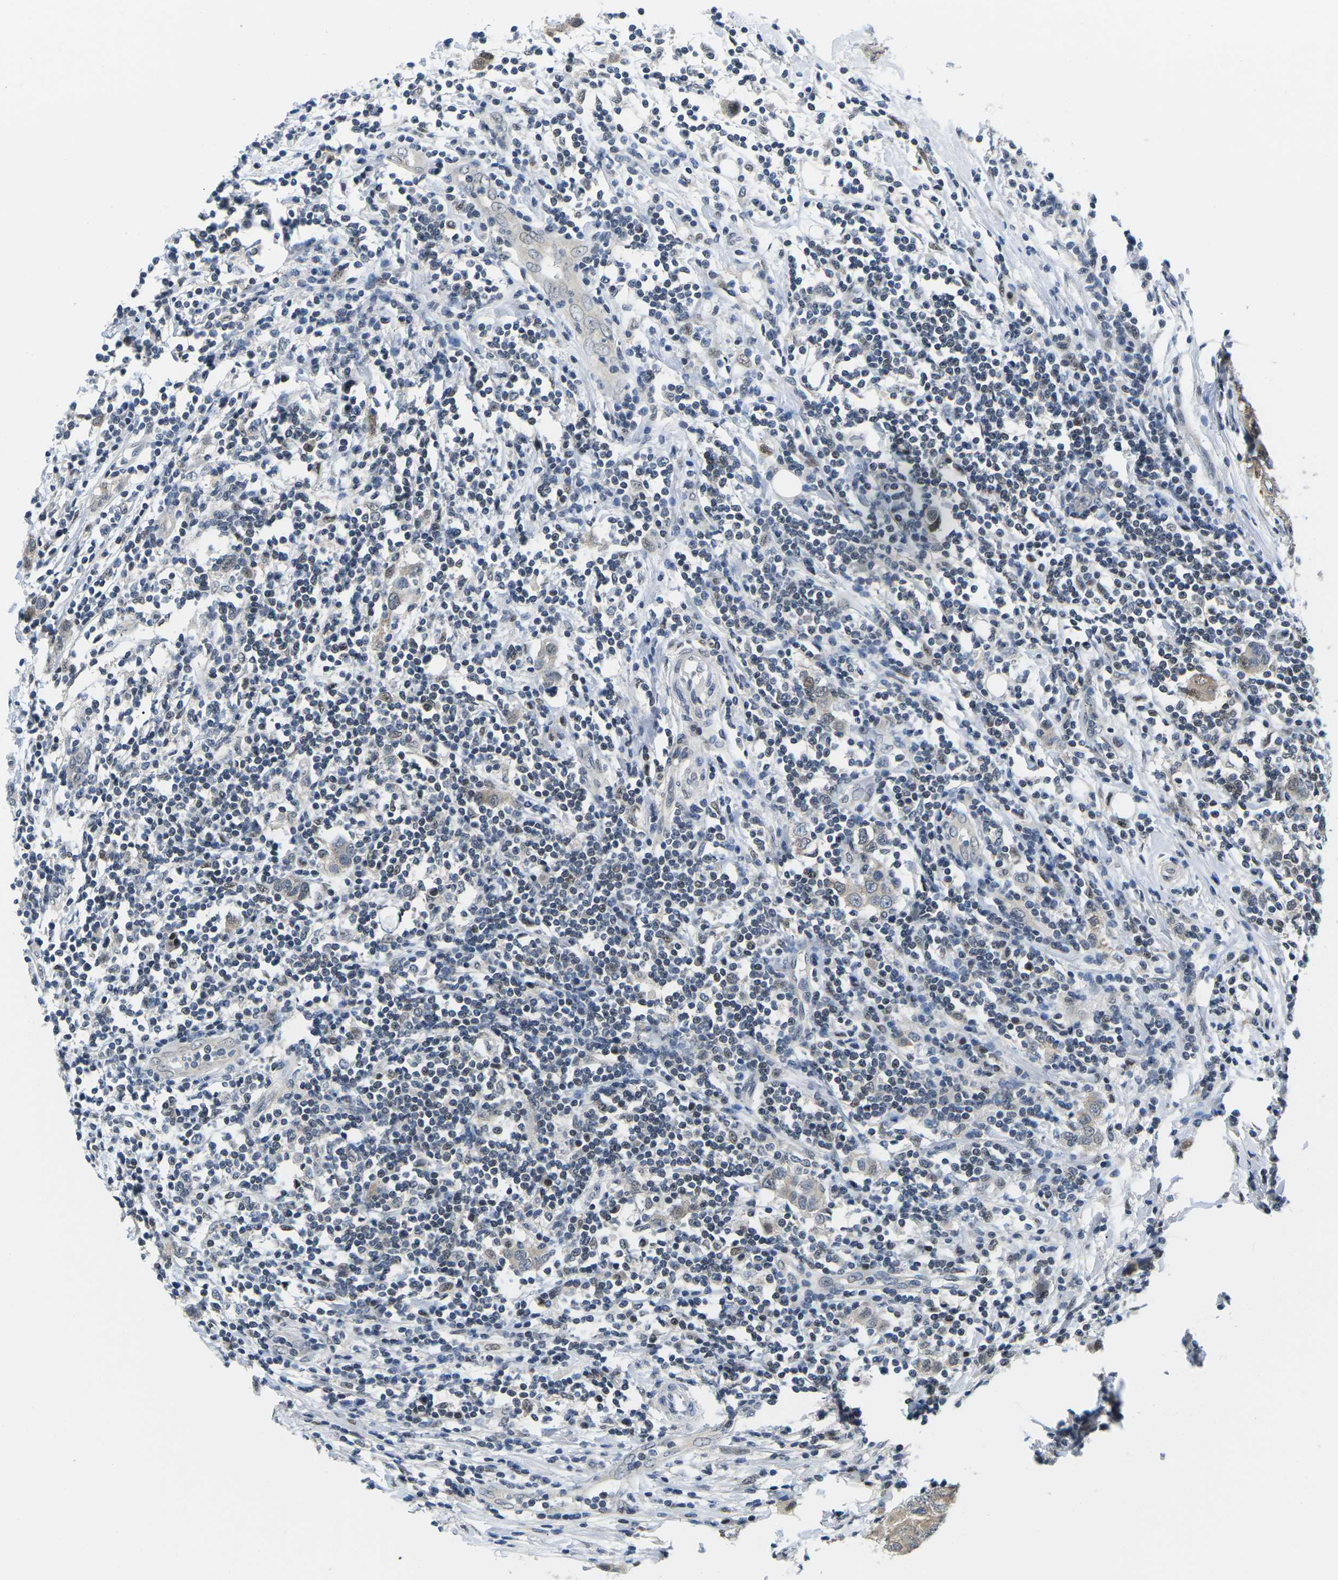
{"staining": {"intensity": "moderate", "quantity": "<25%", "location": "cytoplasmic/membranous,nuclear"}, "tissue": "breast cancer", "cell_type": "Tumor cells", "image_type": "cancer", "snomed": [{"axis": "morphology", "description": "Duct carcinoma"}, {"axis": "topography", "description": "Breast"}], "caption": "Human invasive ductal carcinoma (breast) stained with a protein marker displays moderate staining in tumor cells.", "gene": "UBA7", "patient": {"sex": "female", "age": 50}}